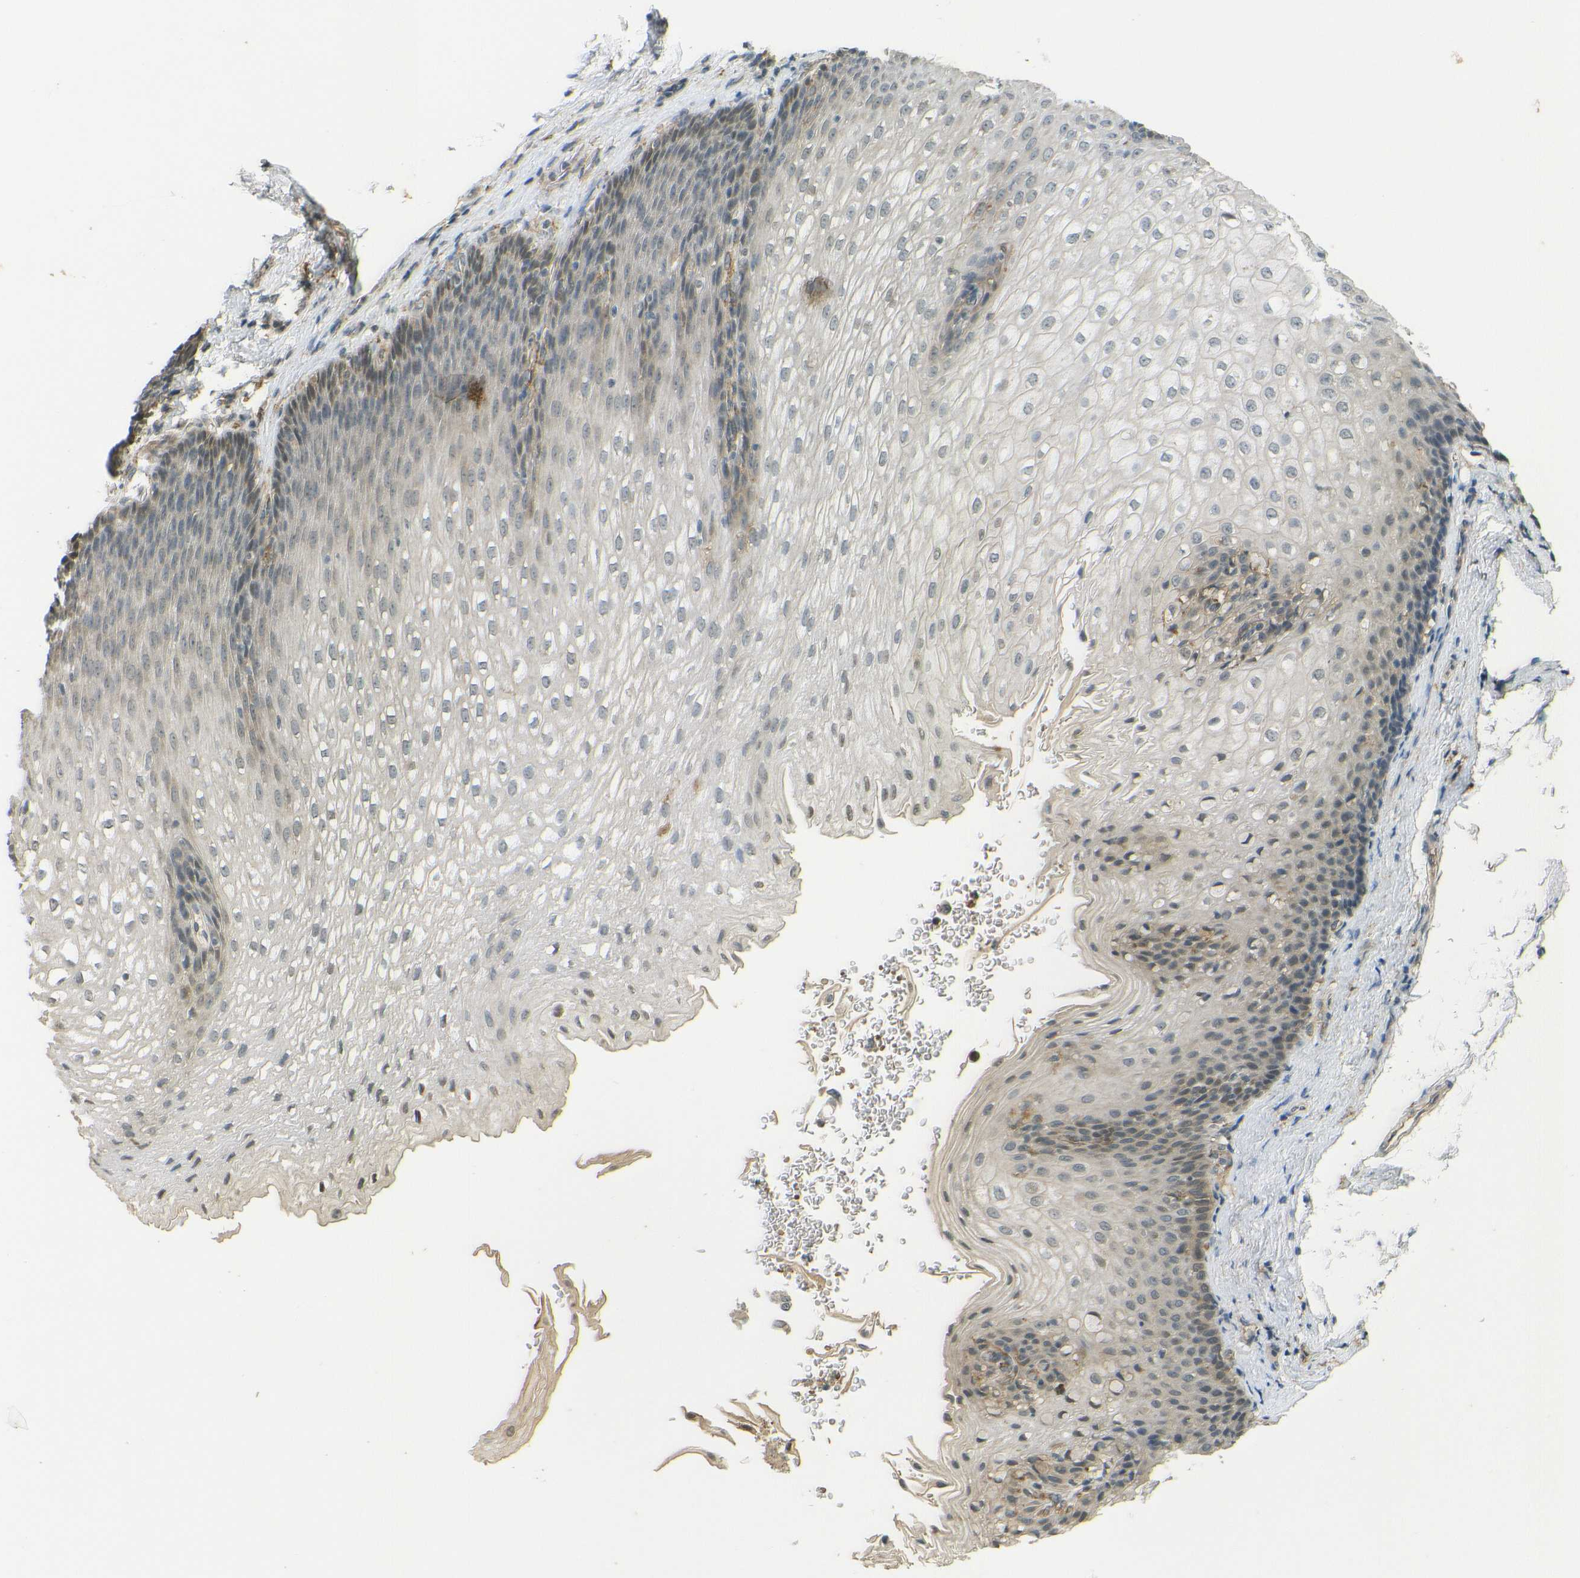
{"staining": {"intensity": "moderate", "quantity": "<25%", "location": "cytoplasmic/membranous"}, "tissue": "esophagus", "cell_type": "Squamous epithelial cells", "image_type": "normal", "snomed": [{"axis": "morphology", "description": "Normal tissue, NOS"}, {"axis": "topography", "description": "Esophagus"}], "caption": "High-power microscopy captured an immunohistochemistry (IHC) image of normal esophagus, revealing moderate cytoplasmic/membranous positivity in about <25% of squamous epithelial cells.", "gene": "DAB2", "patient": {"sex": "male", "age": 48}}